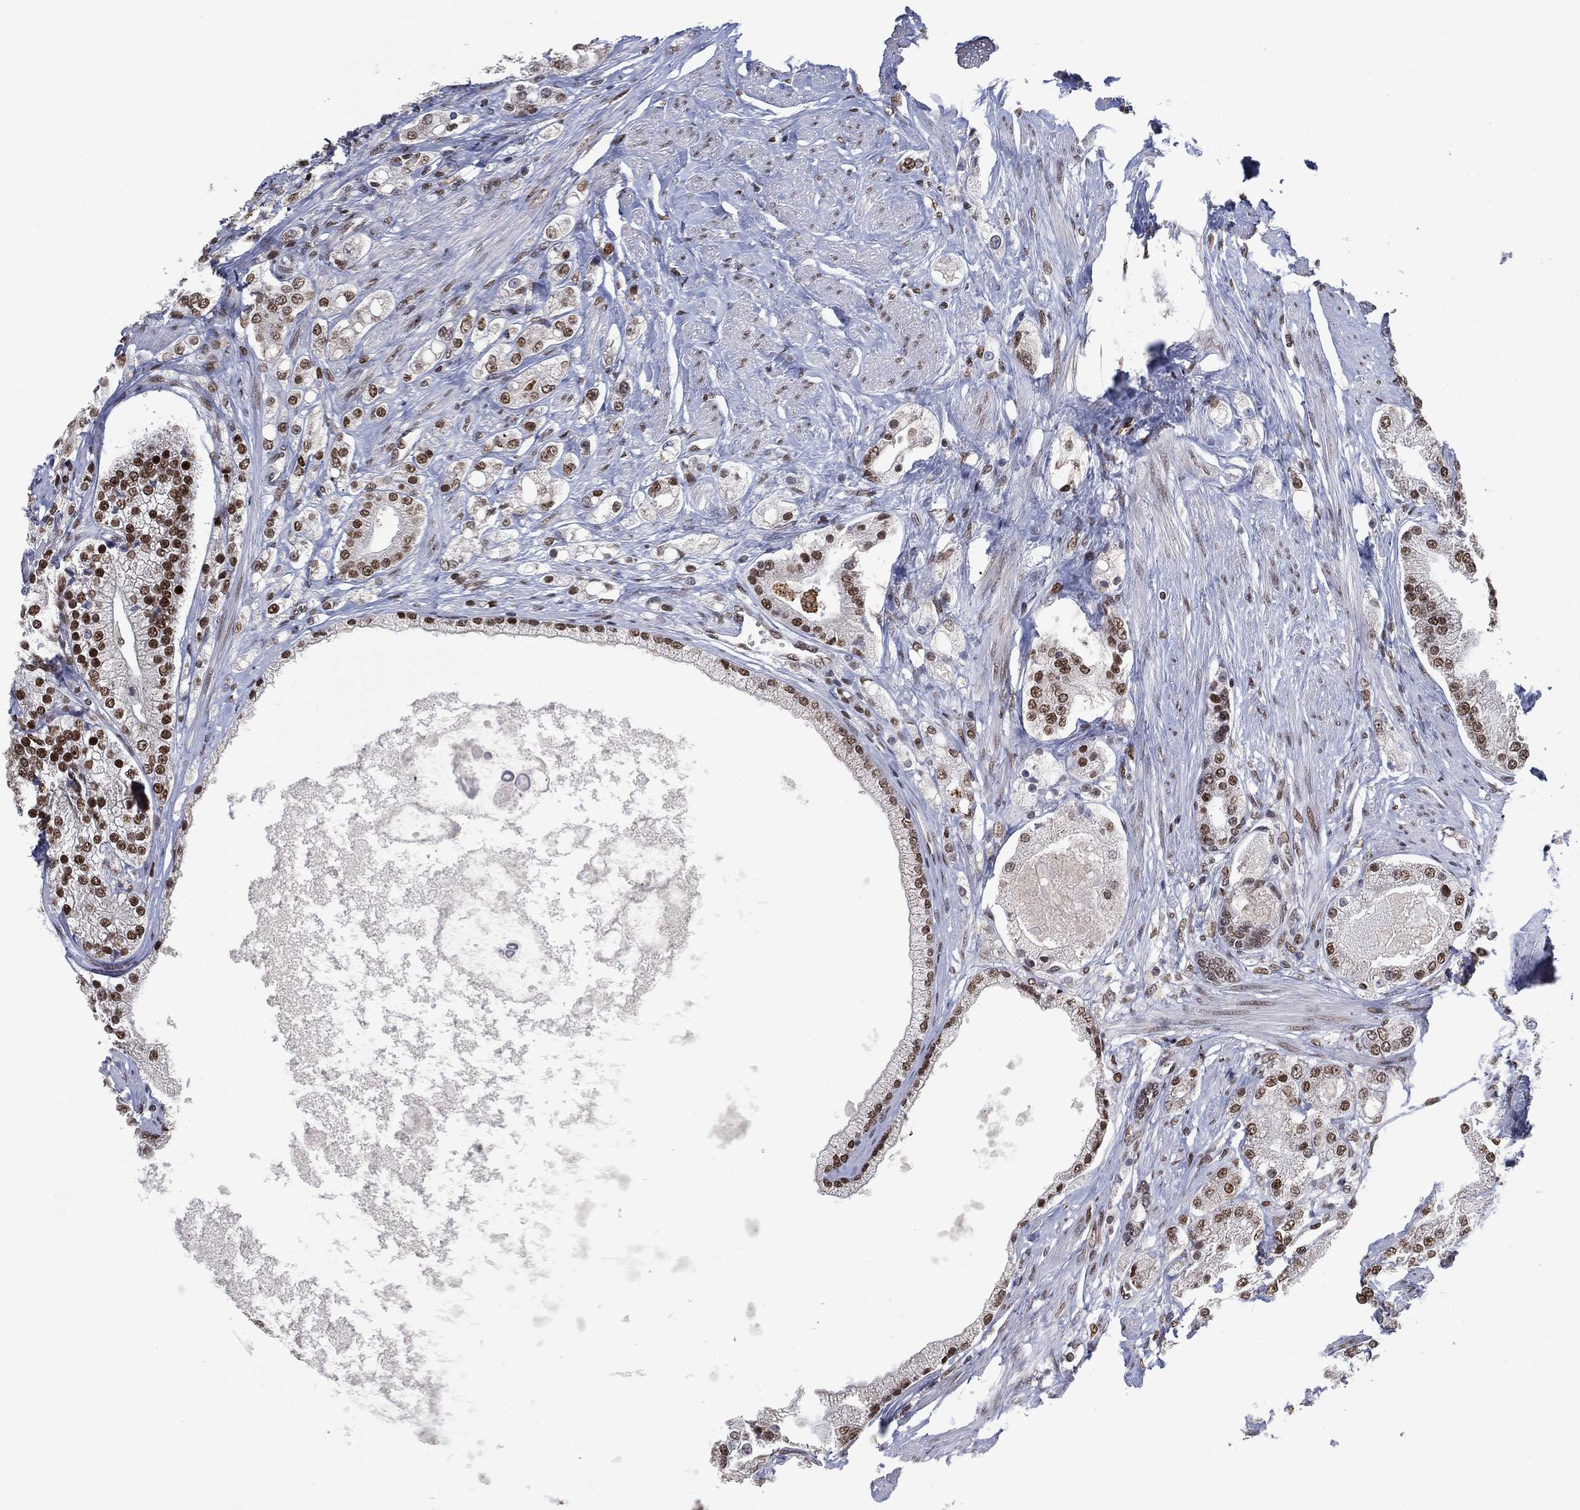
{"staining": {"intensity": "moderate", "quantity": ">75%", "location": "nuclear"}, "tissue": "prostate cancer", "cell_type": "Tumor cells", "image_type": "cancer", "snomed": [{"axis": "morphology", "description": "Adenocarcinoma, NOS"}, {"axis": "topography", "description": "Prostate and seminal vesicle, NOS"}, {"axis": "topography", "description": "Prostate"}], "caption": "DAB (3,3'-diaminobenzidine) immunohistochemical staining of adenocarcinoma (prostate) shows moderate nuclear protein staining in approximately >75% of tumor cells.", "gene": "YLPM1", "patient": {"sex": "male", "age": 67}}